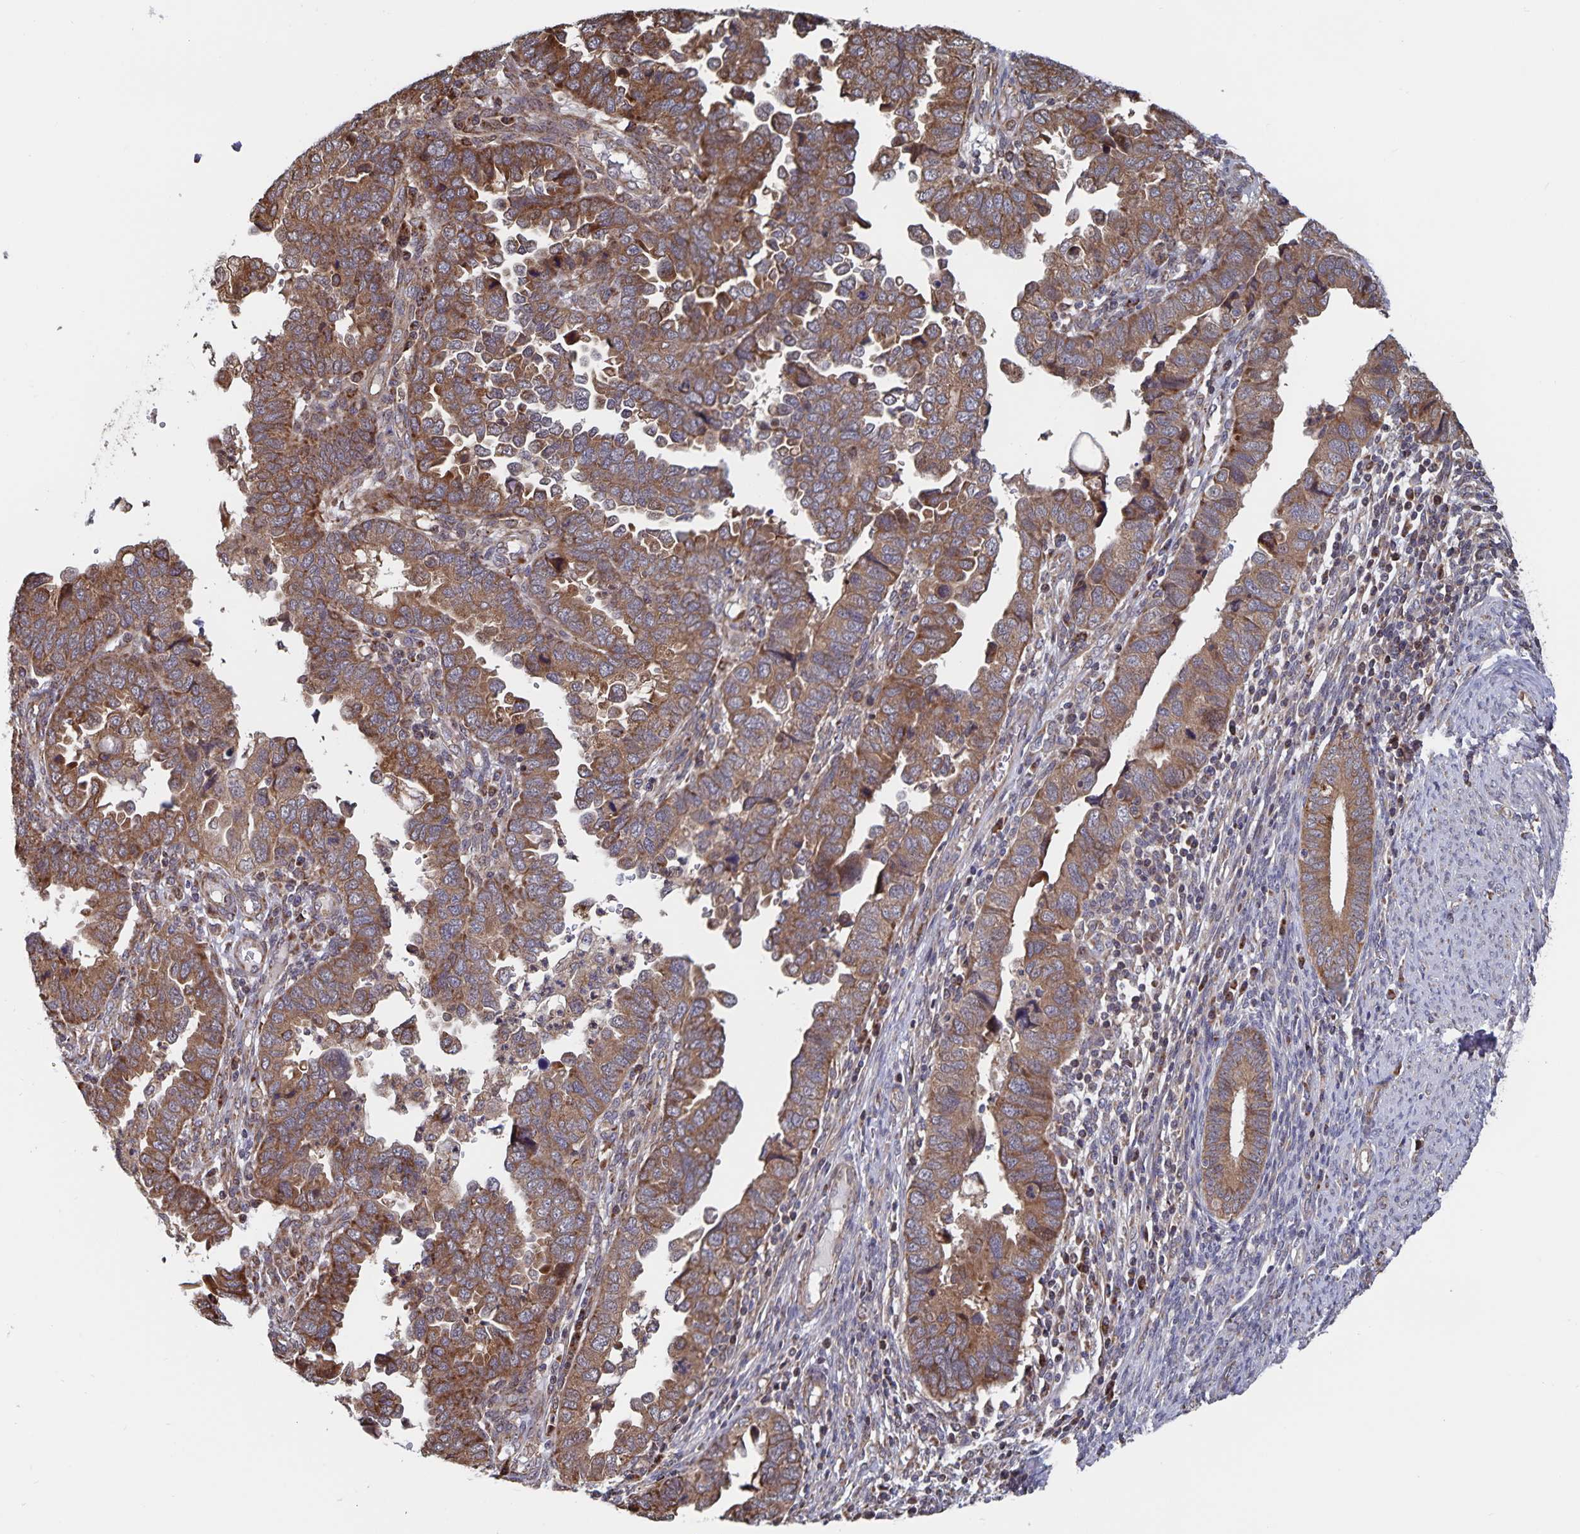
{"staining": {"intensity": "moderate", "quantity": ">75%", "location": "cytoplasmic/membranous"}, "tissue": "endometrial cancer", "cell_type": "Tumor cells", "image_type": "cancer", "snomed": [{"axis": "morphology", "description": "Adenocarcinoma, NOS"}, {"axis": "topography", "description": "Endometrium"}], "caption": "Endometrial cancer (adenocarcinoma) tissue exhibits moderate cytoplasmic/membranous positivity in about >75% of tumor cells", "gene": "ACACA", "patient": {"sex": "female", "age": 79}}